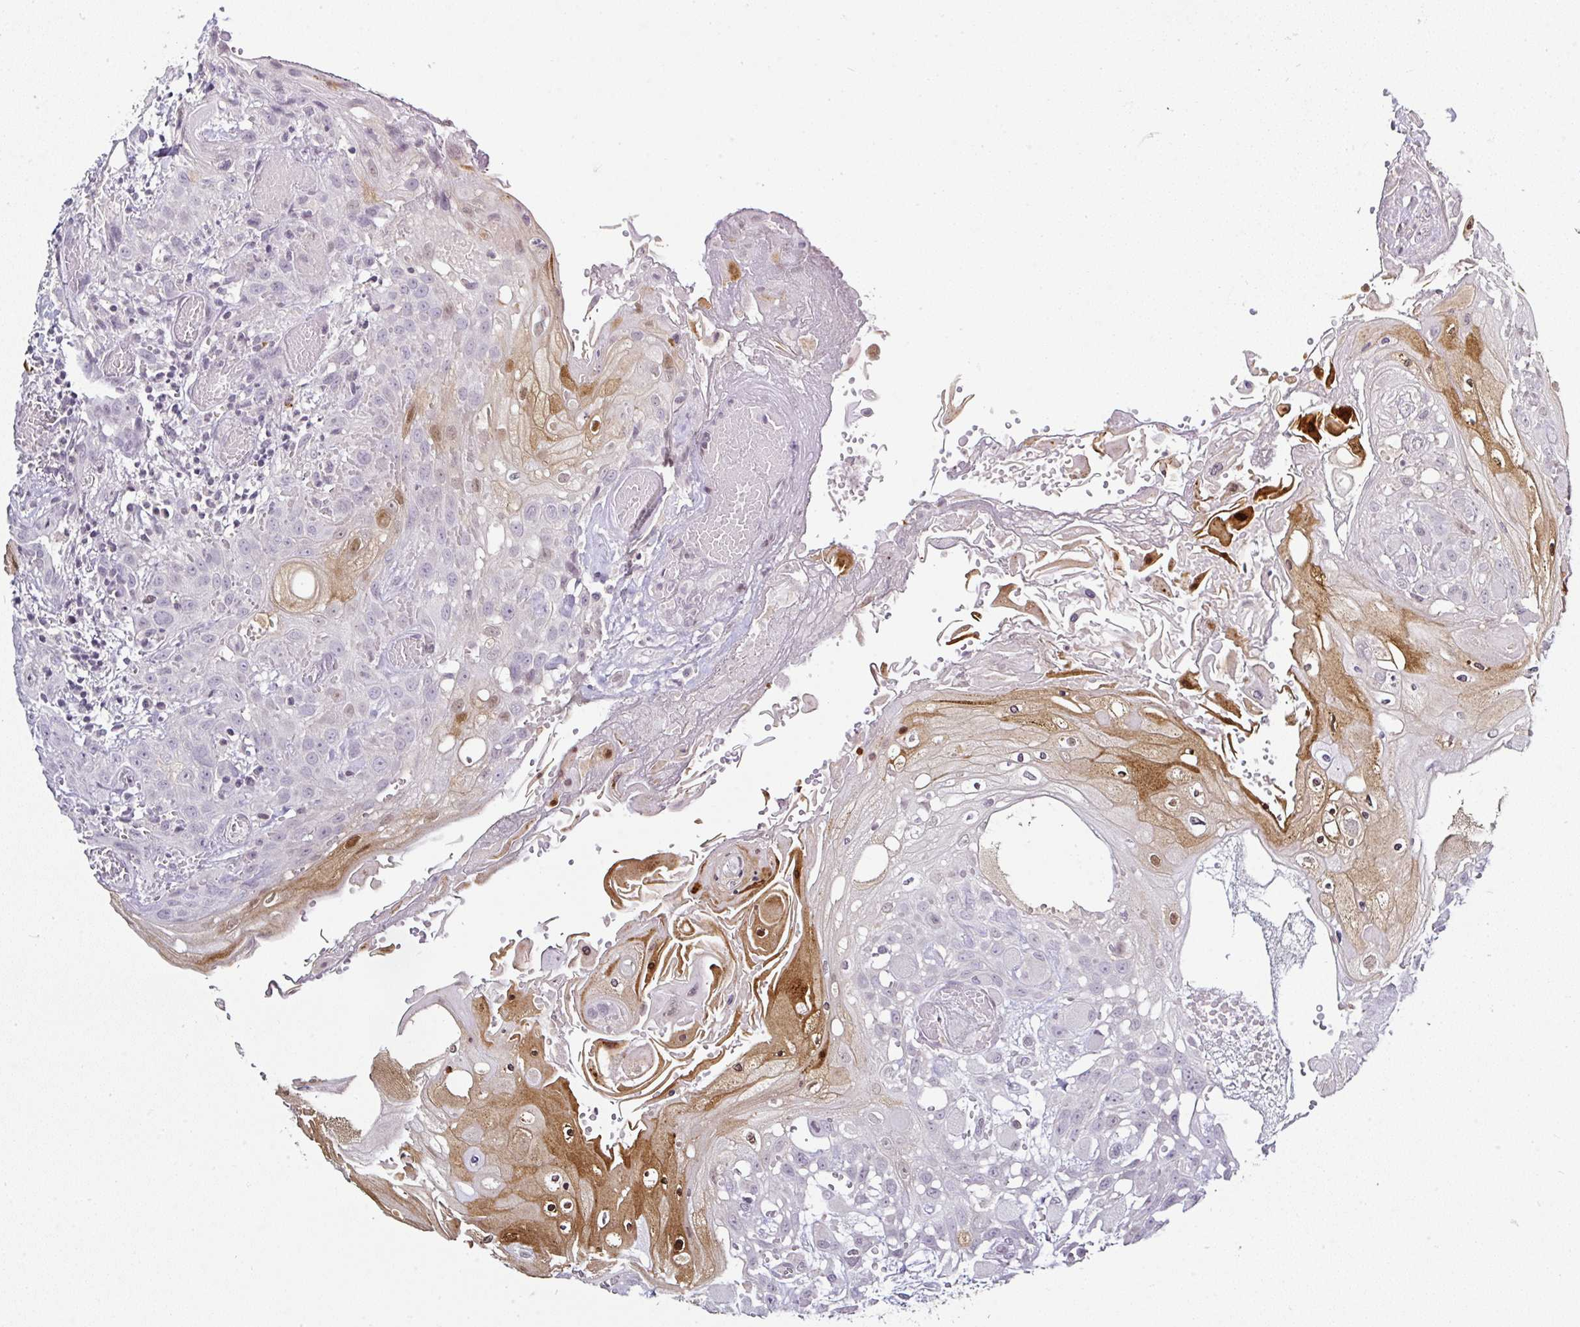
{"staining": {"intensity": "moderate", "quantity": "<25%", "location": "cytoplasmic/membranous,nuclear"}, "tissue": "head and neck cancer", "cell_type": "Tumor cells", "image_type": "cancer", "snomed": [{"axis": "morphology", "description": "Squamous cell carcinoma, NOS"}, {"axis": "topography", "description": "Head-Neck"}], "caption": "A brown stain highlights moderate cytoplasmic/membranous and nuclear expression of a protein in head and neck cancer (squamous cell carcinoma) tumor cells. Using DAB (3,3'-diaminobenzidine) (brown) and hematoxylin (blue) stains, captured at high magnification using brightfield microscopy.", "gene": "SERPINB3", "patient": {"sex": "female", "age": 43}}